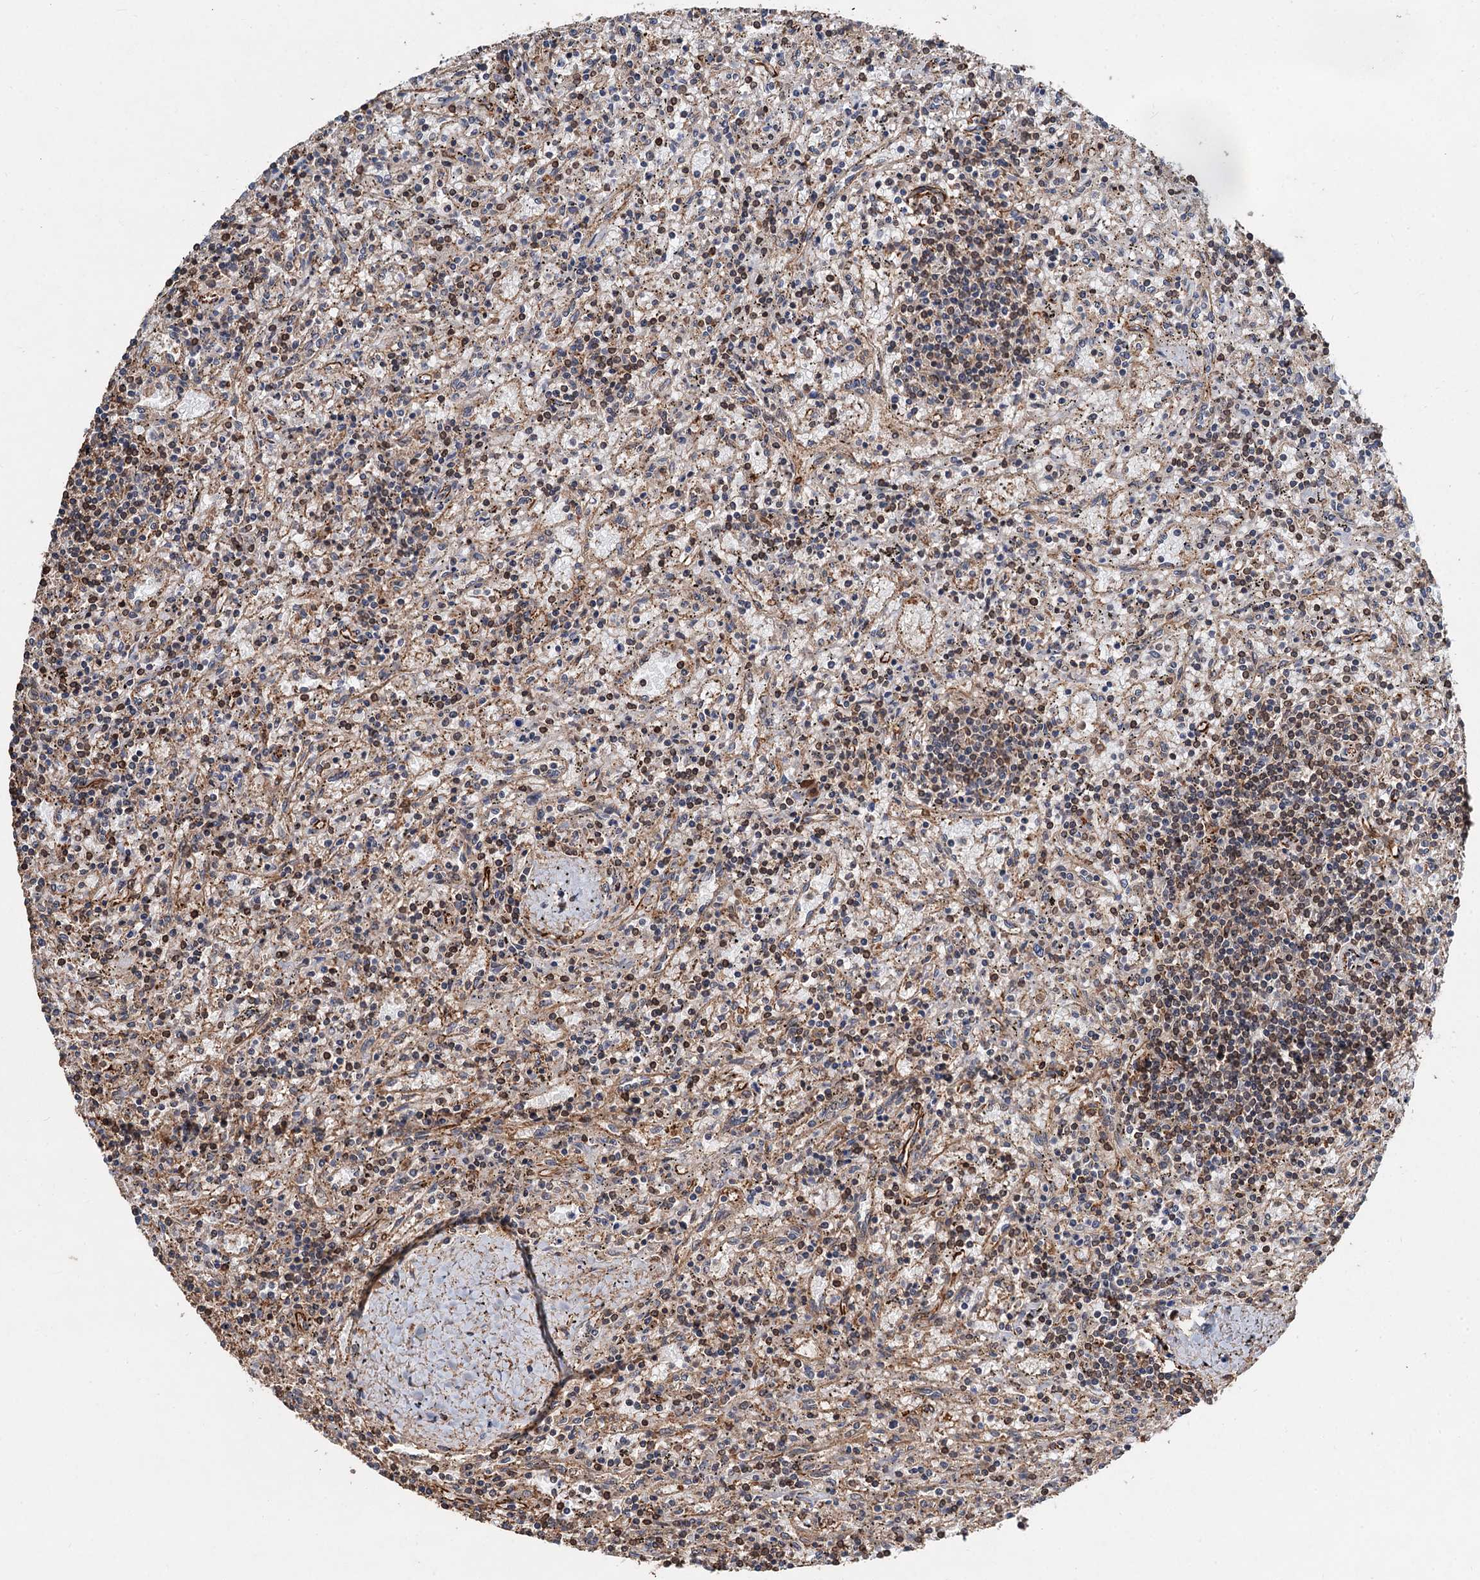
{"staining": {"intensity": "negative", "quantity": "none", "location": "none"}, "tissue": "lymphoma", "cell_type": "Tumor cells", "image_type": "cancer", "snomed": [{"axis": "morphology", "description": "Malignant lymphoma, non-Hodgkin's type, Low grade"}, {"axis": "topography", "description": "Spleen"}], "caption": "This is an IHC image of lymphoma. There is no staining in tumor cells.", "gene": "TMA16", "patient": {"sex": "male", "age": 76}}